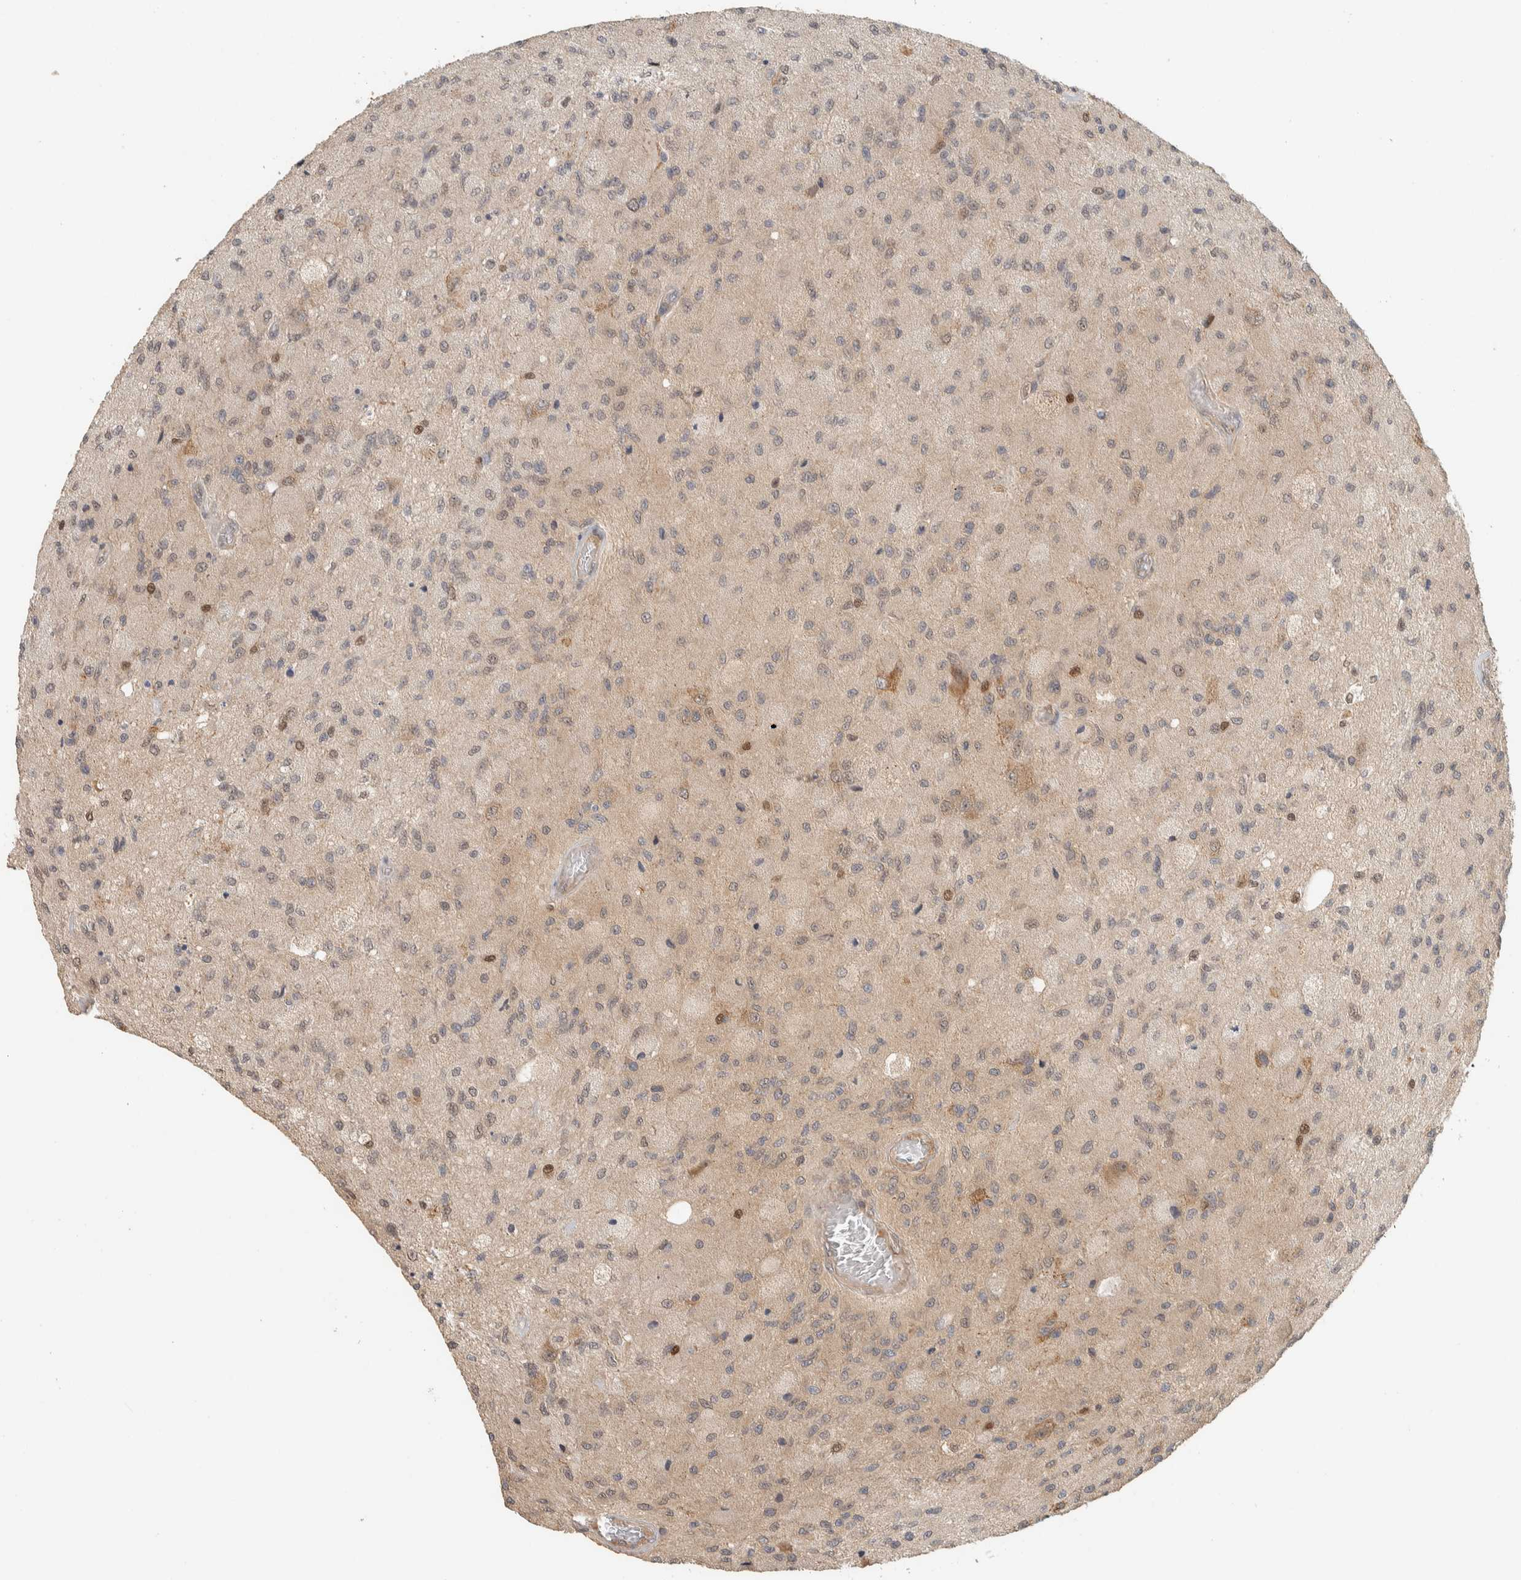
{"staining": {"intensity": "weak", "quantity": "<25%", "location": "nuclear"}, "tissue": "glioma", "cell_type": "Tumor cells", "image_type": "cancer", "snomed": [{"axis": "morphology", "description": "Normal tissue, NOS"}, {"axis": "morphology", "description": "Glioma, malignant, High grade"}, {"axis": "topography", "description": "Cerebral cortex"}], "caption": "An immunohistochemistry (IHC) histopathology image of malignant glioma (high-grade) is shown. There is no staining in tumor cells of malignant glioma (high-grade).", "gene": "ADSS2", "patient": {"sex": "male", "age": 77}}